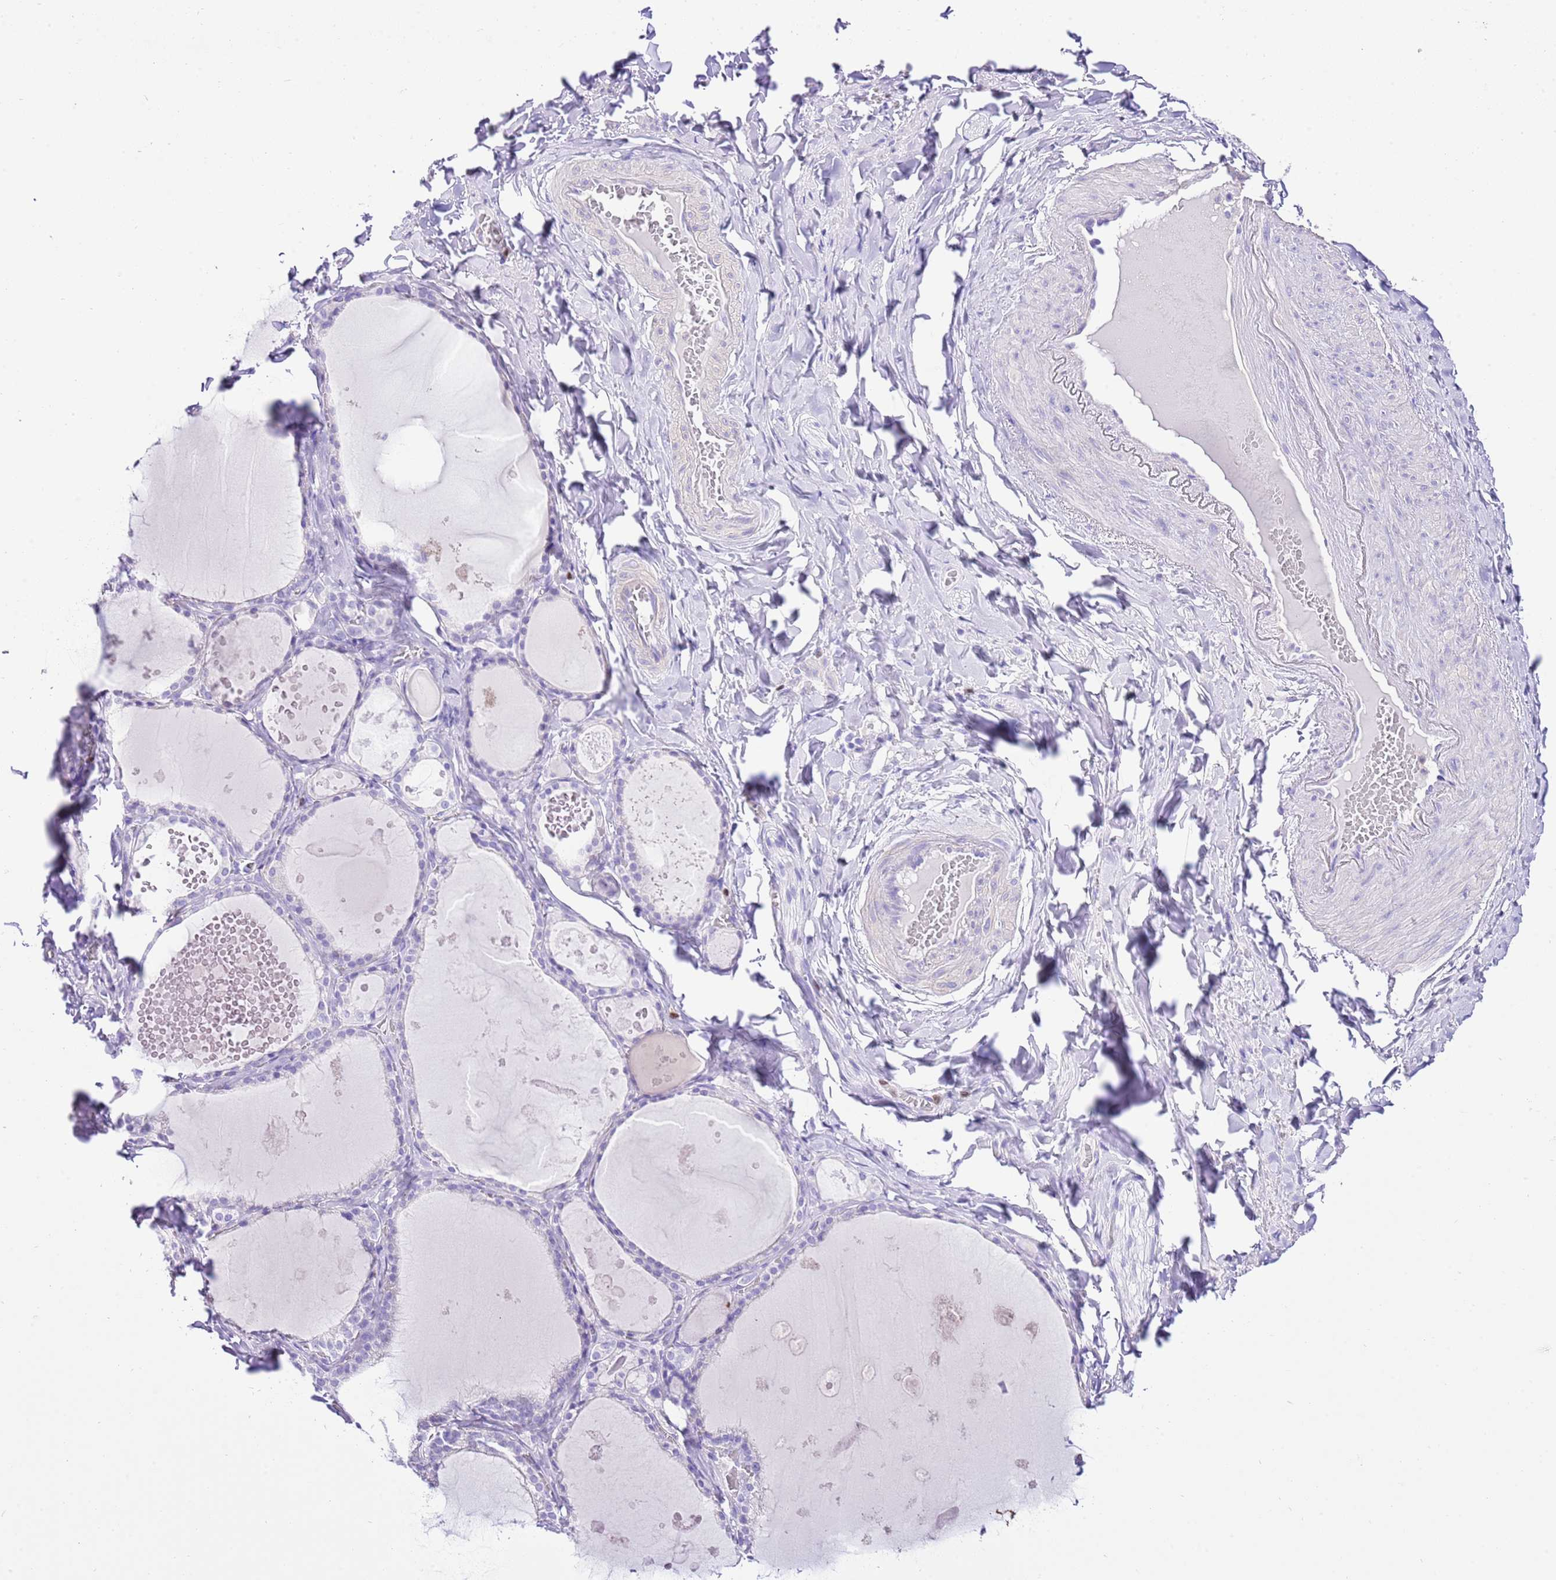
{"staining": {"intensity": "negative", "quantity": "none", "location": "none"}, "tissue": "thyroid gland", "cell_type": "Glandular cells", "image_type": "normal", "snomed": [{"axis": "morphology", "description": "Normal tissue, NOS"}, {"axis": "topography", "description": "Thyroid gland"}], "caption": "Immunohistochemistry (IHC) of benign human thyroid gland demonstrates no expression in glandular cells.", "gene": "BHLHA15", "patient": {"sex": "male", "age": 56}}